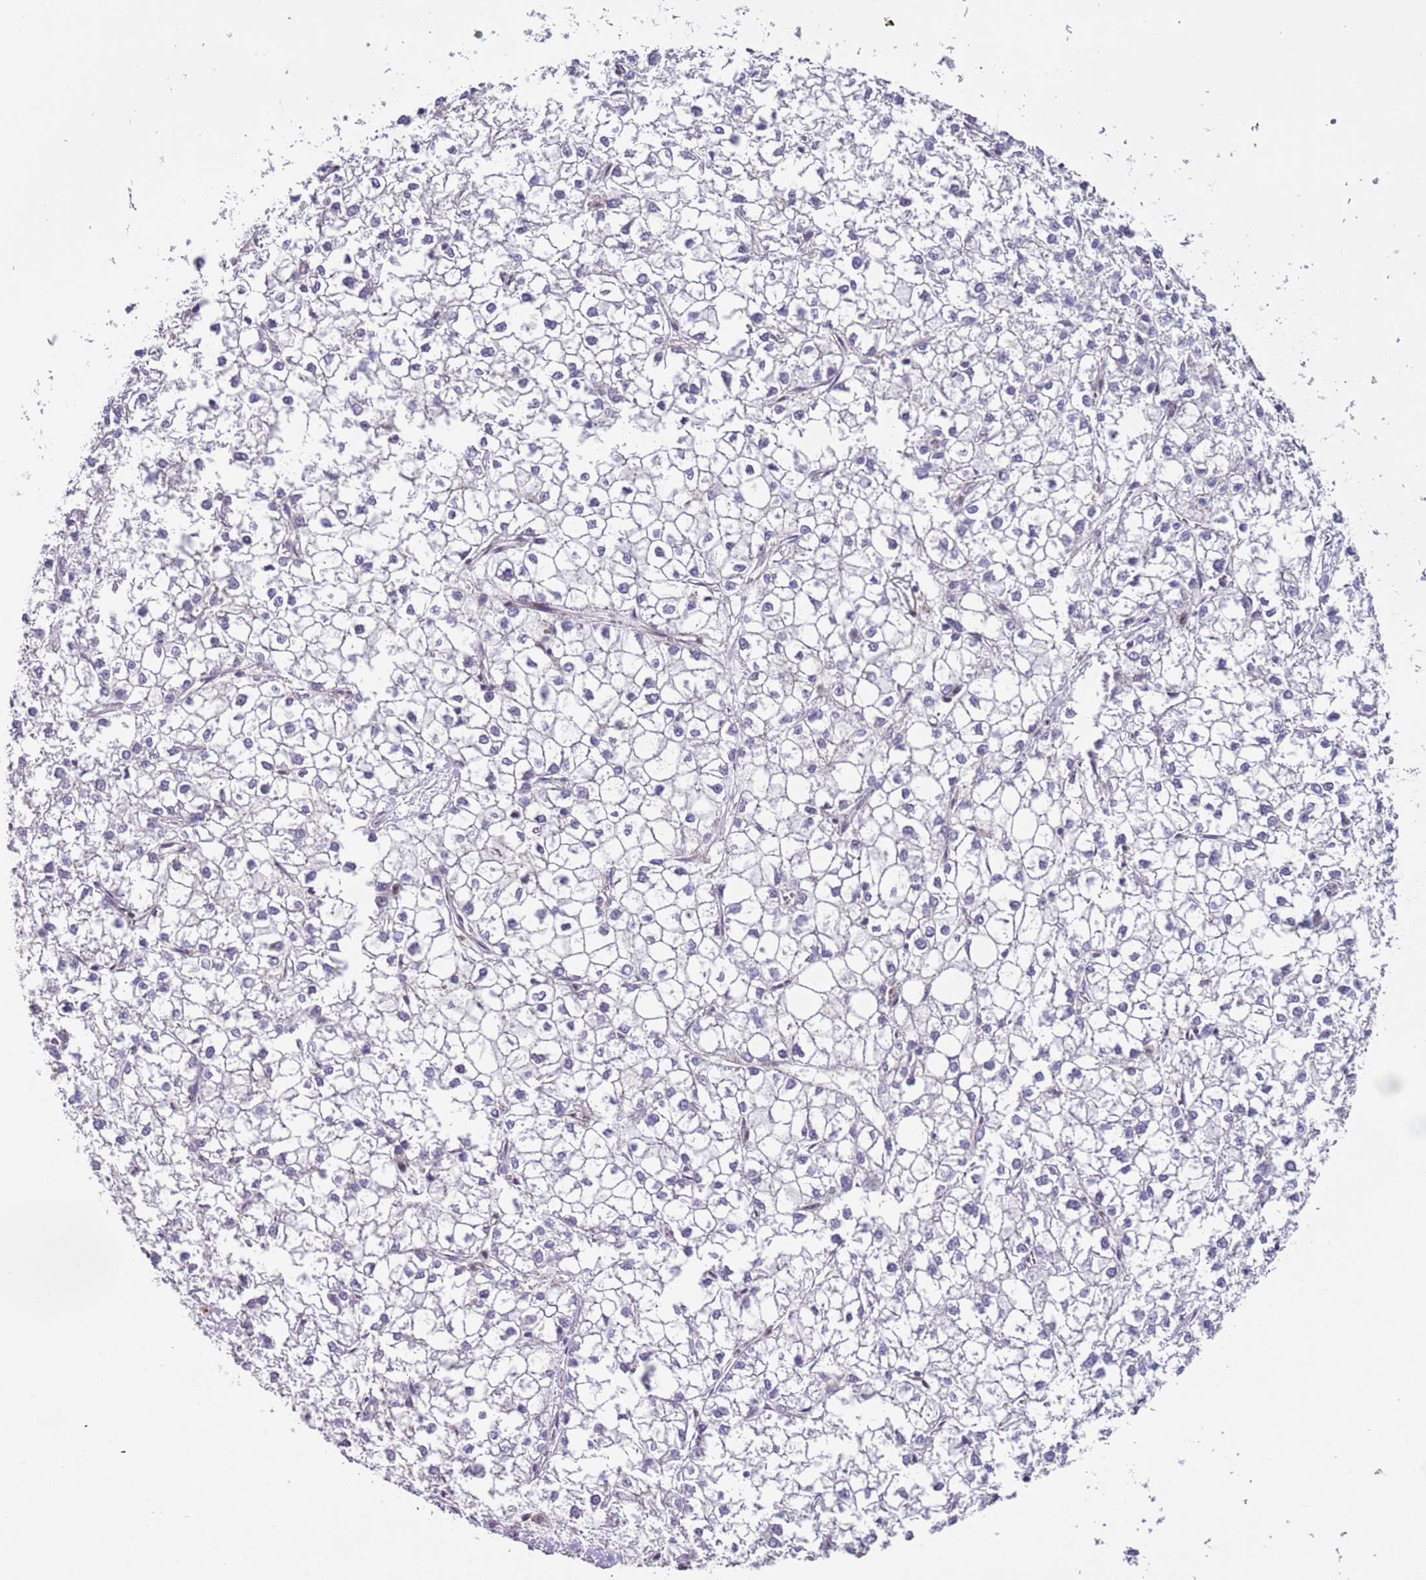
{"staining": {"intensity": "negative", "quantity": "none", "location": "none"}, "tissue": "liver cancer", "cell_type": "Tumor cells", "image_type": "cancer", "snomed": [{"axis": "morphology", "description": "Carcinoma, Hepatocellular, NOS"}, {"axis": "topography", "description": "Liver"}], "caption": "Immunohistochemistry (IHC) of human liver hepatocellular carcinoma shows no positivity in tumor cells.", "gene": "RMND5B", "patient": {"sex": "female", "age": 43}}